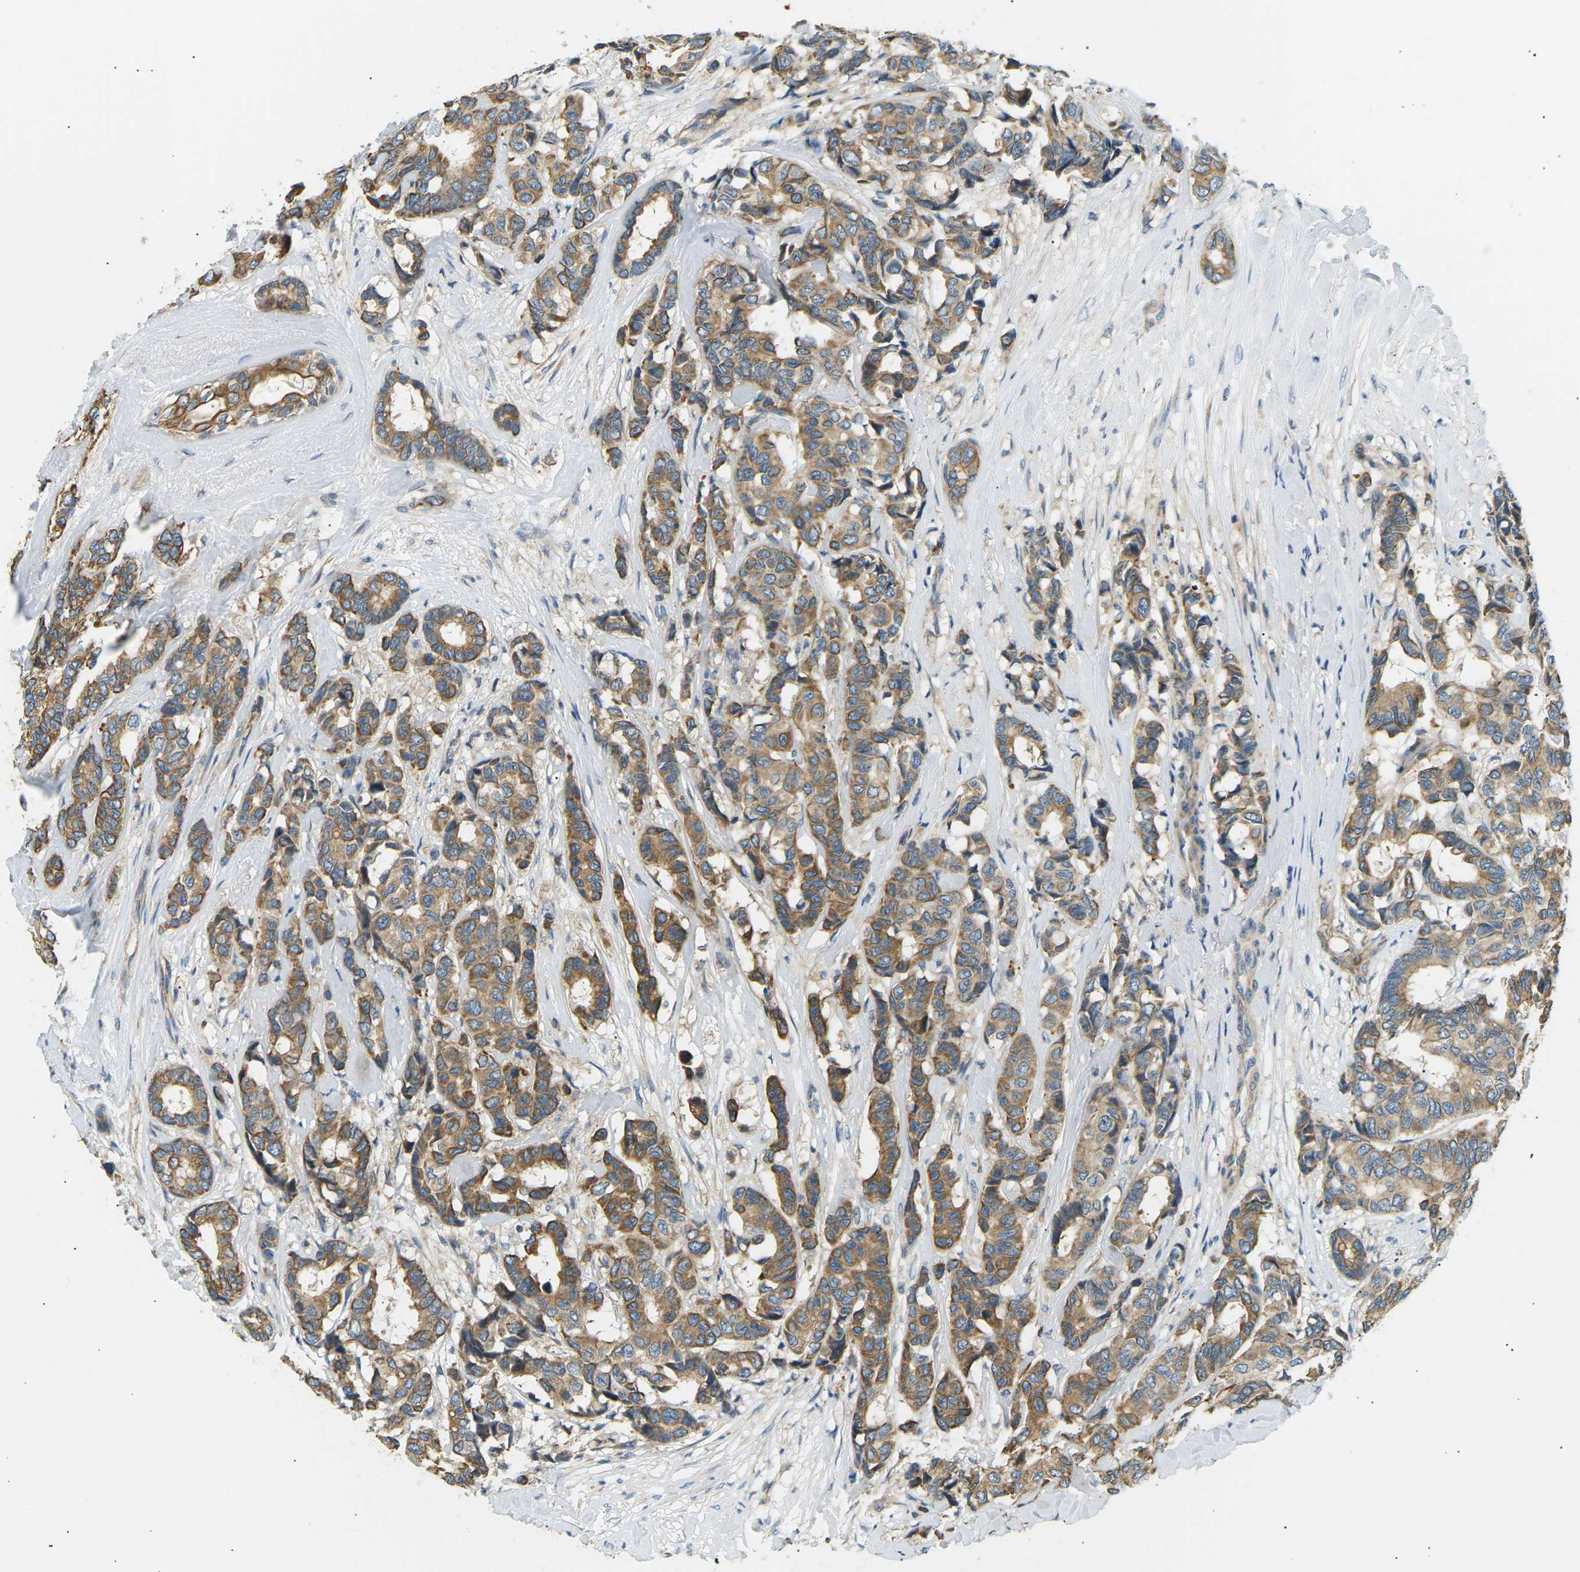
{"staining": {"intensity": "moderate", "quantity": ">75%", "location": "cytoplasmic/membranous"}, "tissue": "breast cancer", "cell_type": "Tumor cells", "image_type": "cancer", "snomed": [{"axis": "morphology", "description": "Duct carcinoma"}, {"axis": "topography", "description": "Breast"}], "caption": "IHC image of neoplastic tissue: intraductal carcinoma (breast) stained using IHC demonstrates medium levels of moderate protein expression localized specifically in the cytoplasmic/membranous of tumor cells, appearing as a cytoplasmic/membranous brown color.", "gene": "TBC1D8", "patient": {"sex": "female", "age": 87}}